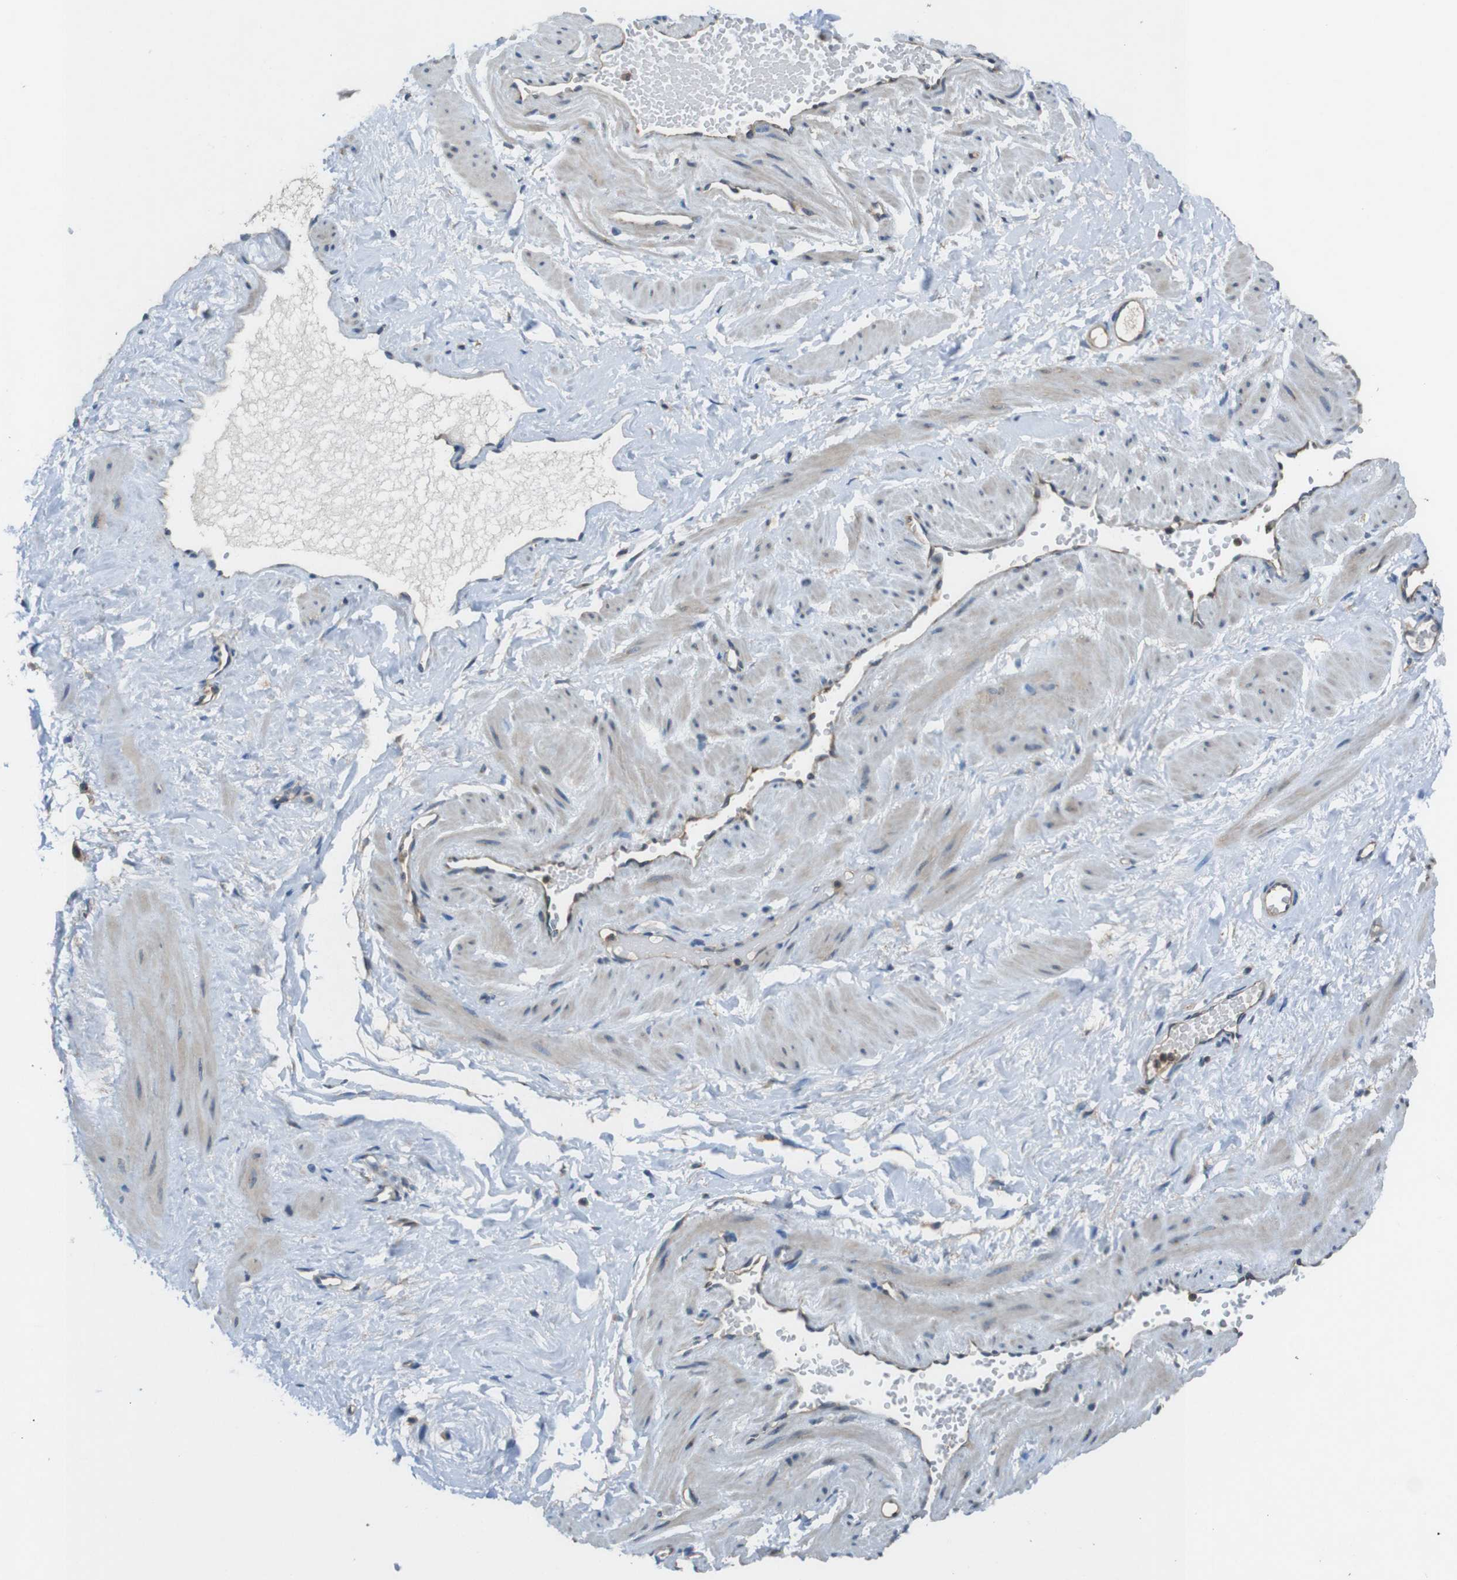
{"staining": {"intensity": "negative", "quantity": "none", "location": "none"}, "tissue": "adipose tissue", "cell_type": "Adipocytes", "image_type": "normal", "snomed": [{"axis": "morphology", "description": "Normal tissue, NOS"}, {"axis": "topography", "description": "Soft tissue"}, {"axis": "topography", "description": "Vascular tissue"}], "caption": "The image exhibits no staining of adipocytes in unremarkable adipose tissue. (Stains: DAB (3,3'-diaminobenzidine) immunohistochemistry (IHC) with hematoxylin counter stain, Microscopy: brightfield microscopy at high magnification).", "gene": "DCTN1", "patient": {"sex": "female", "age": 35}}